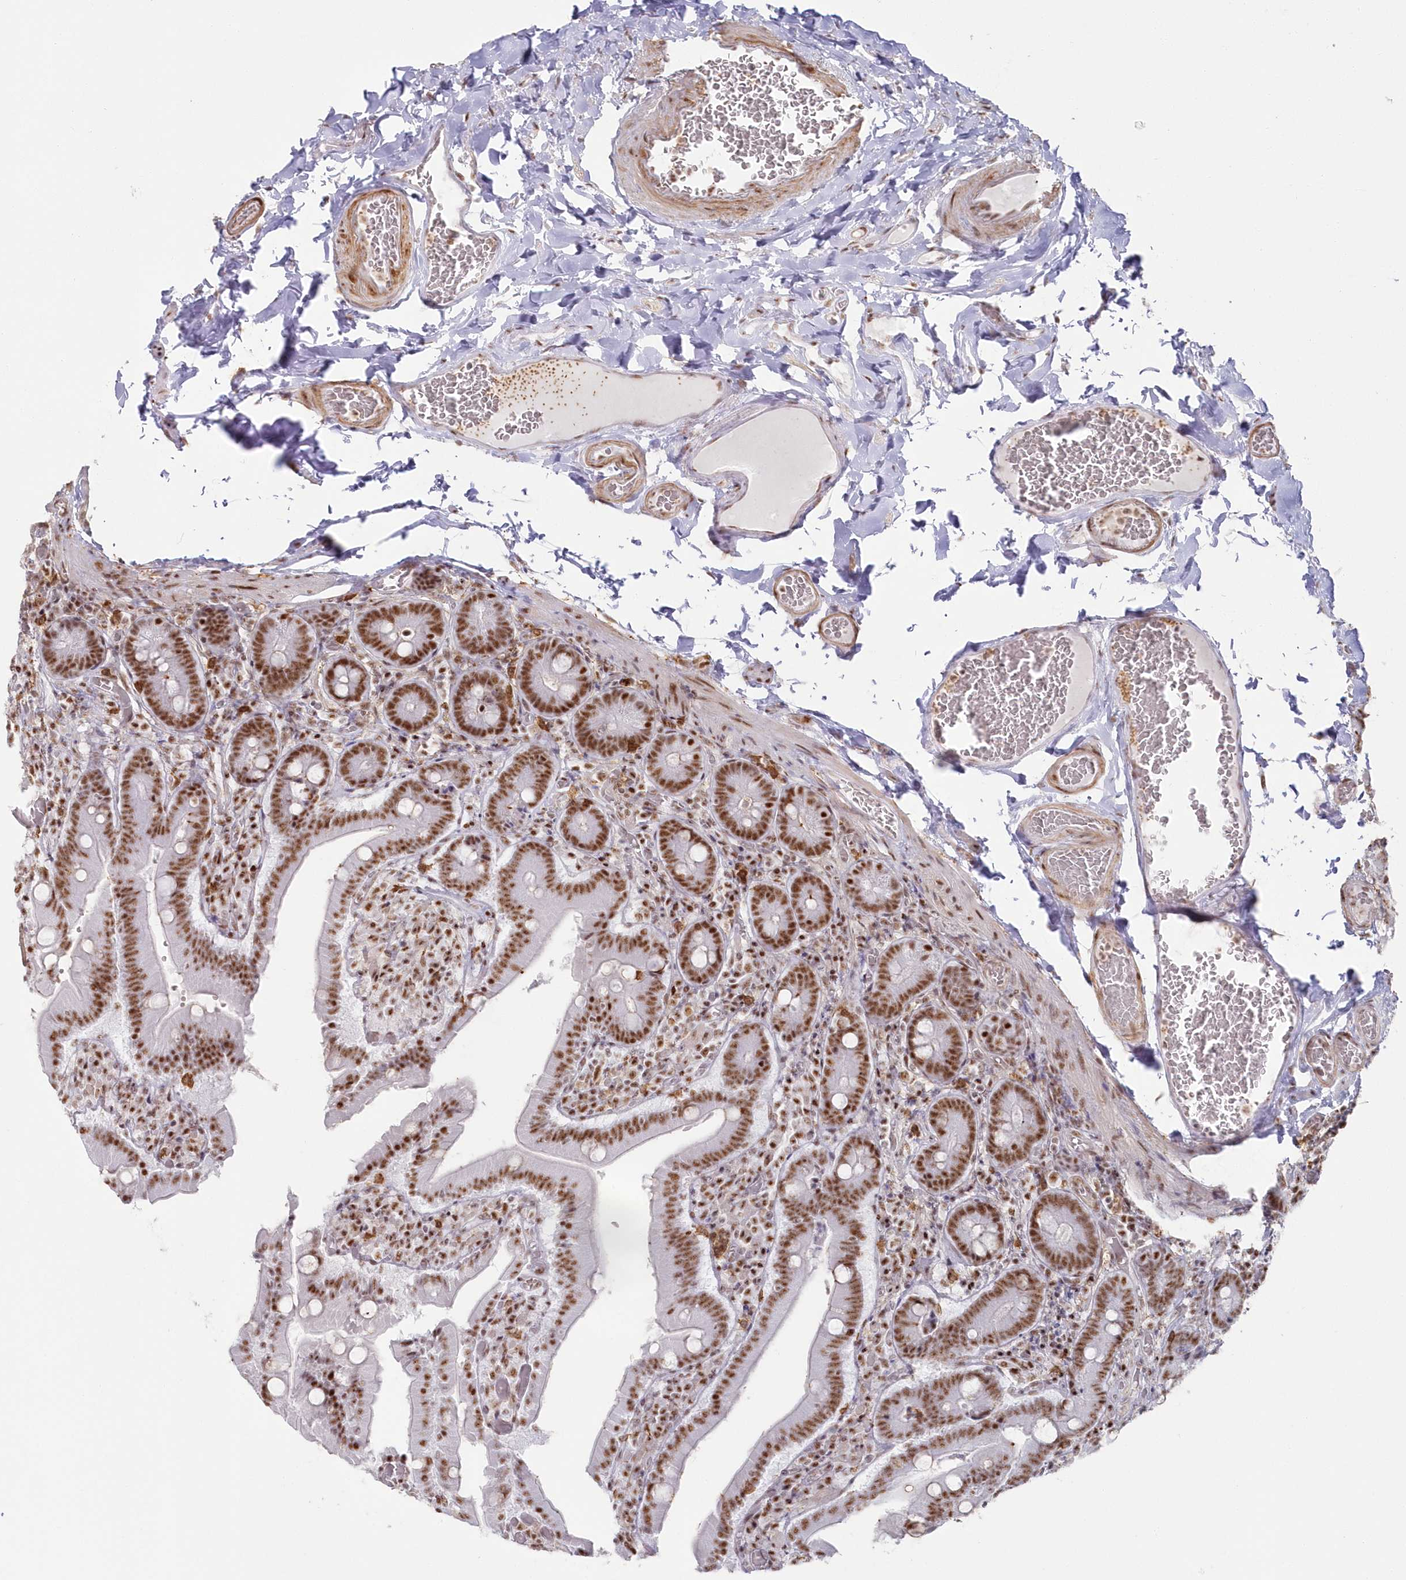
{"staining": {"intensity": "moderate", "quantity": ">75%", "location": "nuclear"}, "tissue": "duodenum", "cell_type": "Glandular cells", "image_type": "normal", "snomed": [{"axis": "morphology", "description": "Normal tissue, NOS"}, {"axis": "topography", "description": "Duodenum"}], "caption": "A micrograph of duodenum stained for a protein demonstrates moderate nuclear brown staining in glandular cells. The staining was performed using DAB (3,3'-diaminobenzidine) to visualize the protein expression in brown, while the nuclei were stained in blue with hematoxylin (Magnification: 20x).", "gene": "DDX46", "patient": {"sex": "female", "age": 62}}